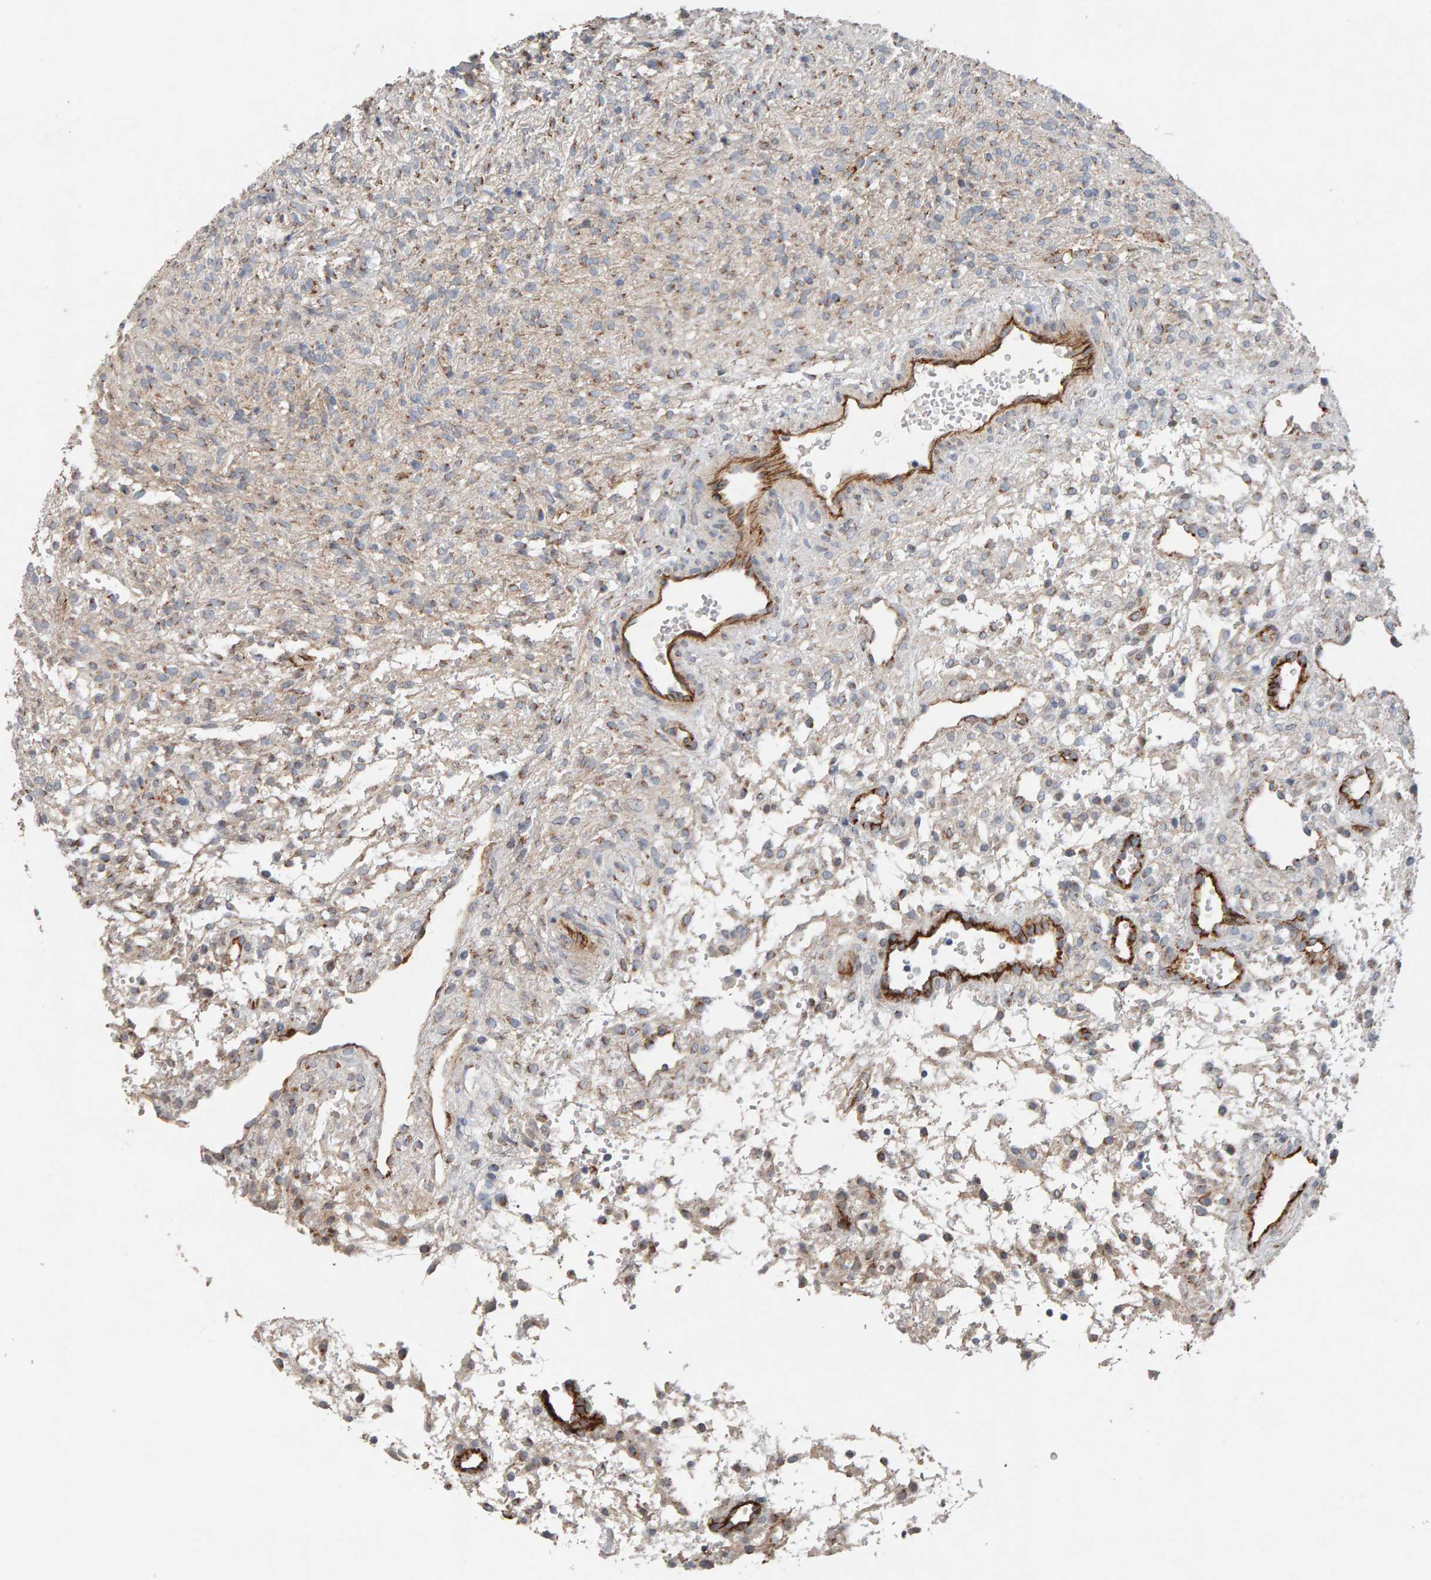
{"staining": {"intensity": "moderate", "quantity": "25%-75%", "location": "cytoplasmic/membranous"}, "tissue": "ovary", "cell_type": "Ovarian stroma cells", "image_type": "normal", "snomed": [{"axis": "morphology", "description": "Normal tissue, NOS"}, {"axis": "morphology", "description": "Cyst, NOS"}, {"axis": "topography", "description": "Ovary"}], "caption": "Moderate cytoplasmic/membranous protein expression is seen in approximately 25%-75% of ovarian stroma cells in ovary.", "gene": "PTPRM", "patient": {"sex": "female", "age": 18}}